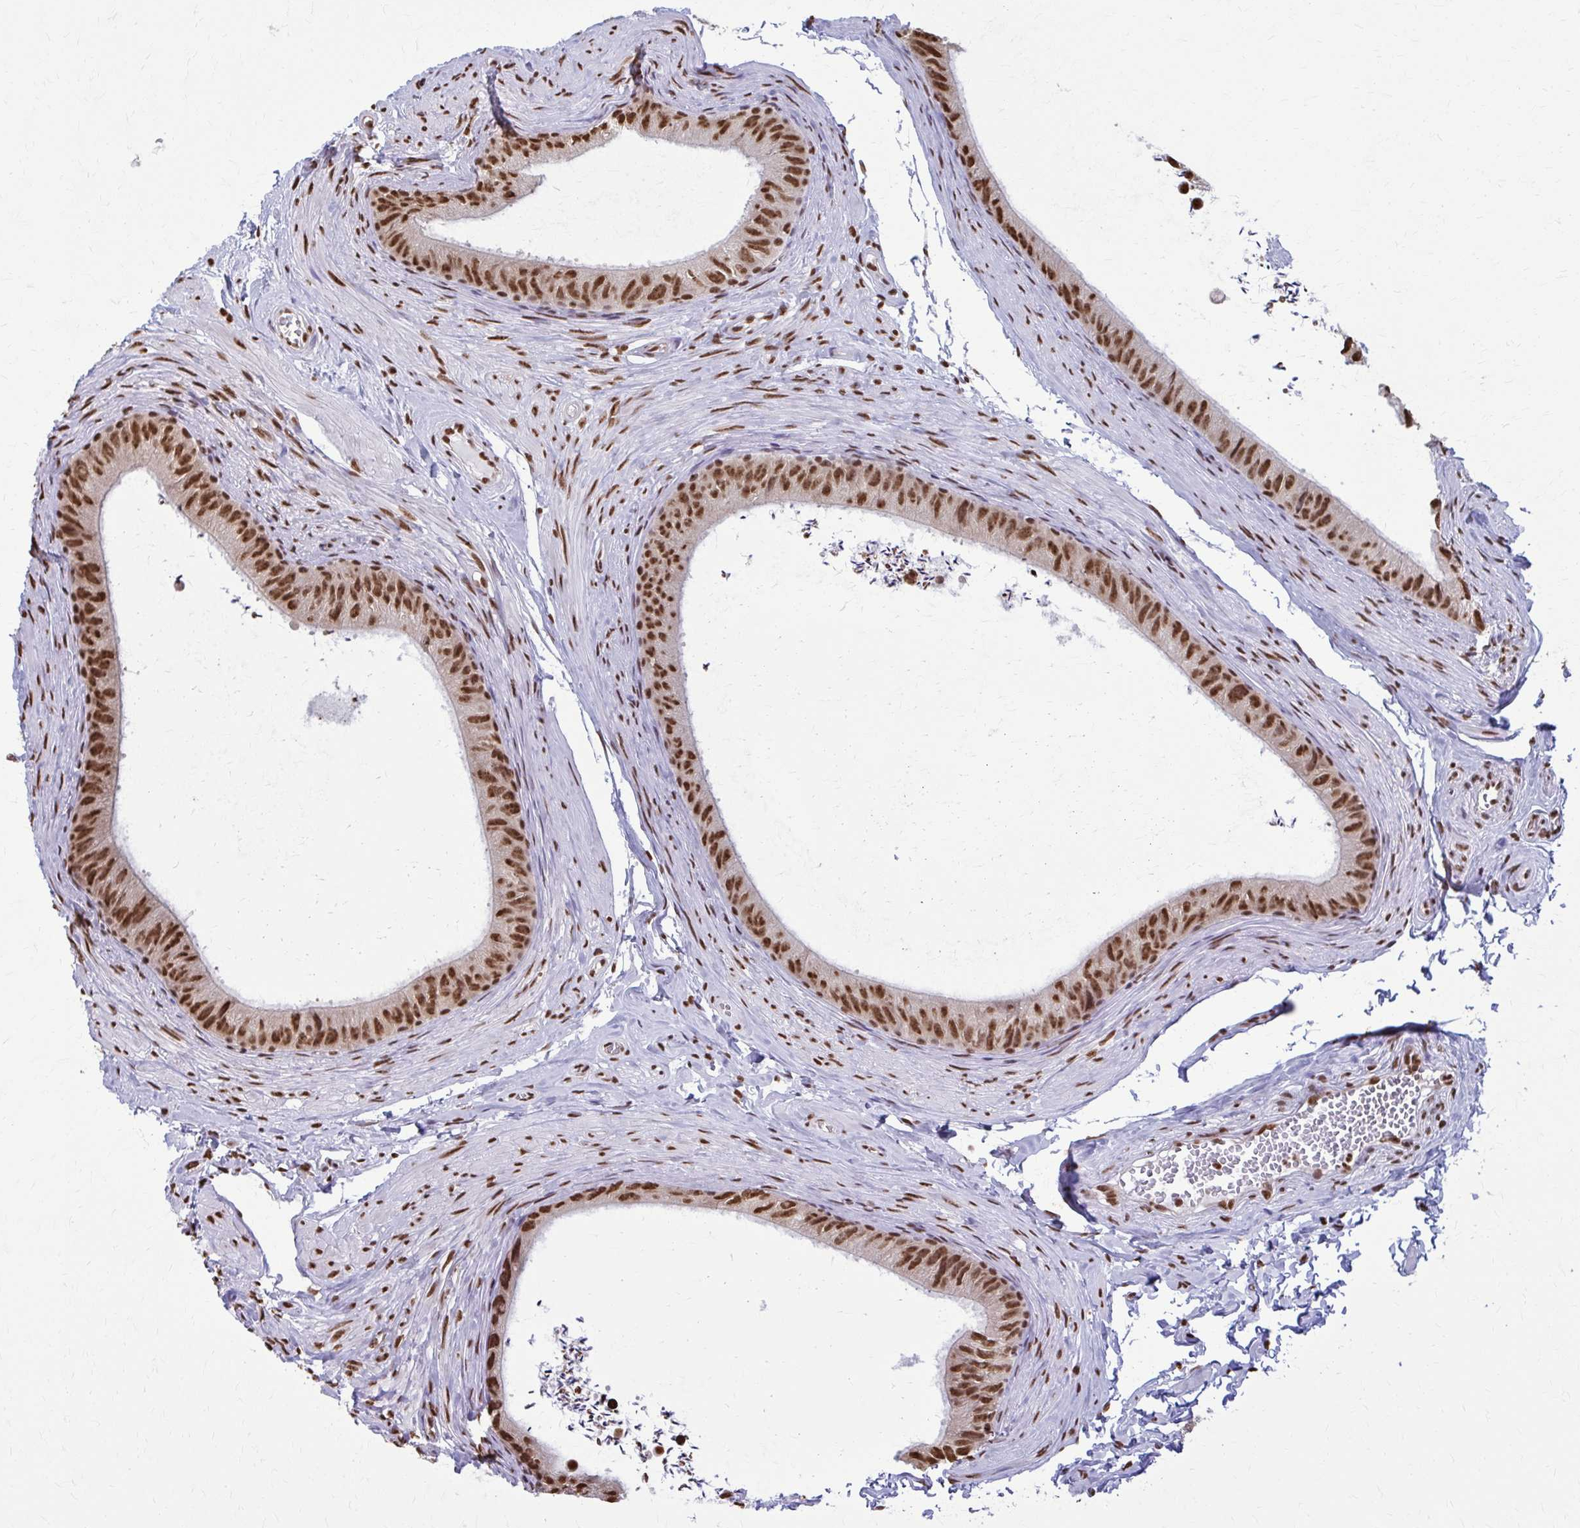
{"staining": {"intensity": "moderate", "quantity": ">75%", "location": "nuclear"}, "tissue": "epididymis", "cell_type": "Glandular cells", "image_type": "normal", "snomed": [{"axis": "morphology", "description": "Normal tissue, NOS"}, {"axis": "topography", "description": "Epididymis, spermatic cord, NOS"}, {"axis": "topography", "description": "Epididymis"}, {"axis": "topography", "description": "Peripheral nerve tissue"}], "caption": "Human epididymis stained with a brown dye displays moderate nuclear positive staining in about >75% of glandular cells.", "gene": "SNRPA", "patient": {"sex": "male", "age": 29}}